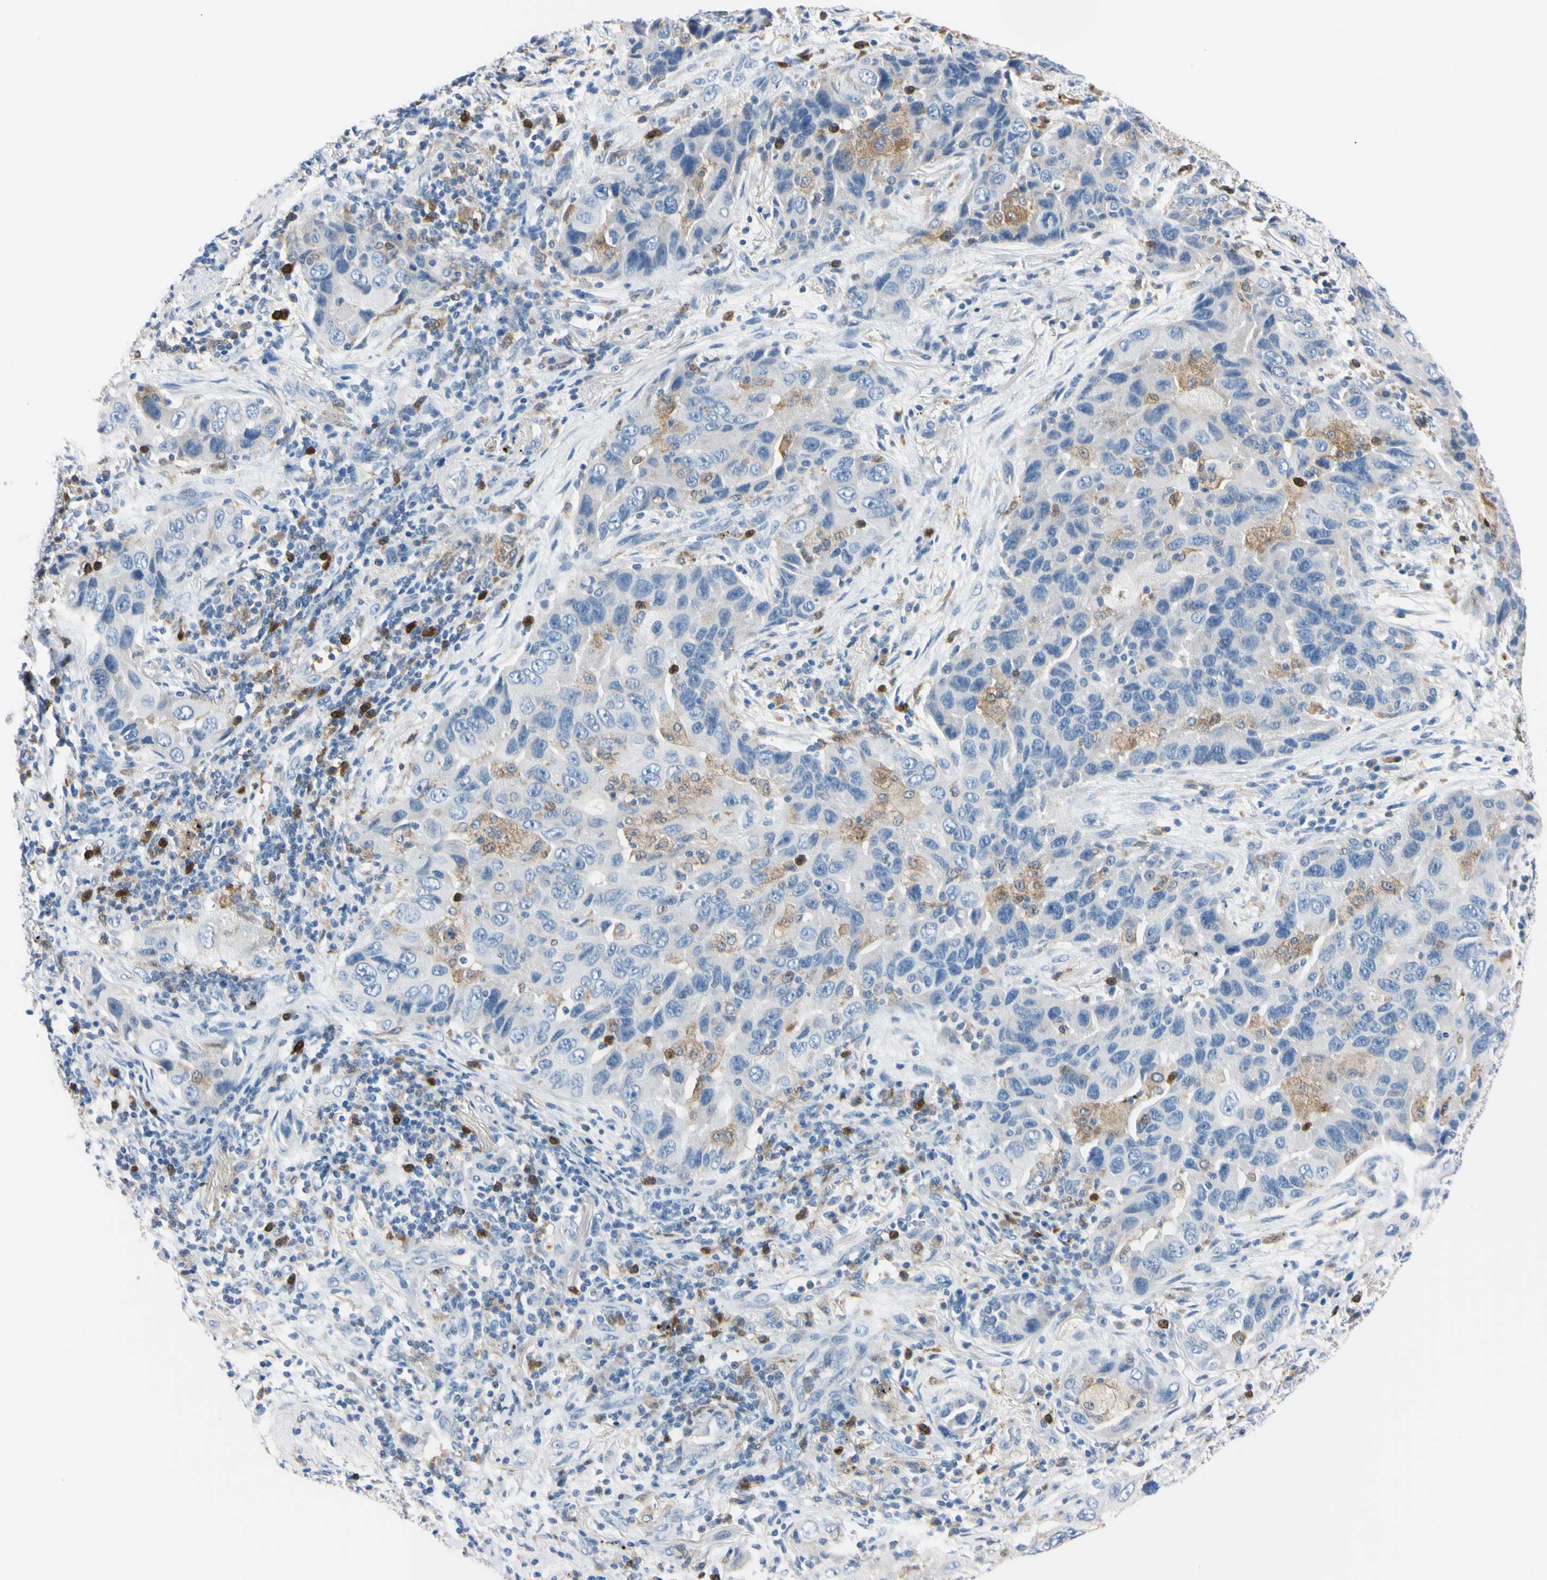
{"staining": {"intensity": "negative", "quantity": "none", "location": "none"}, "tissue": "lung cancer", "cell_type": "Tumor cells", "image_type": "cancer", "snomed": [{"axis": "morphology", "description": "Adenocarcinoma, NOS"}, {"axis": "topography", "description": "Lung"}], "caption": "Immunohistochemistry (IHC) of human lung adenocarcinoma shows no staining in tumor cells.", "gene": "NCF4", "patient": {"sex": "female", "age": 65}}